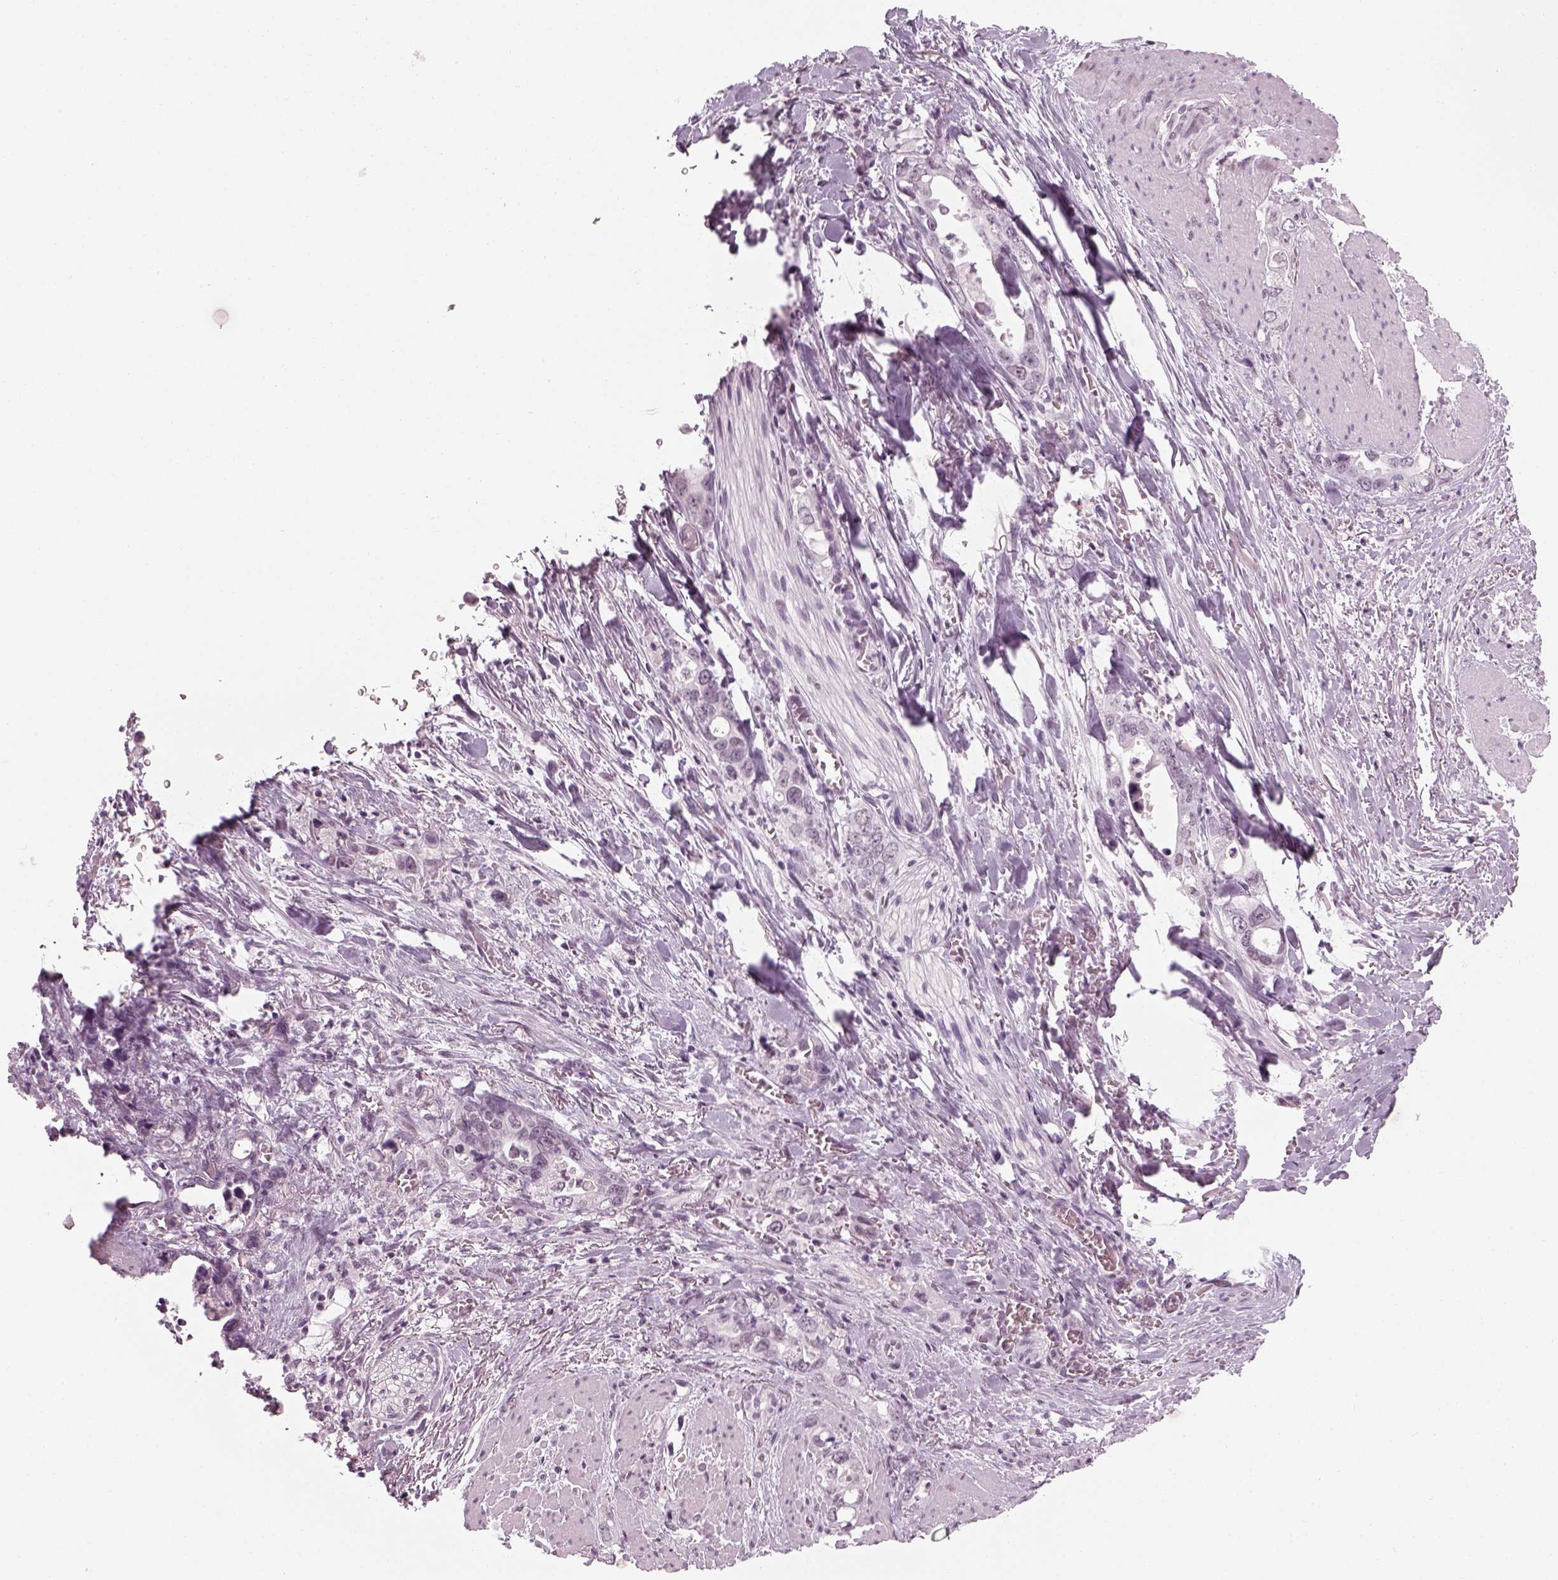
{"staining": {"intensity": "negative", "quantity": "none", "location": "none"}, "tissue": "stomach cancer", "cell_type": "Tumor cells", "image_type": "cancer", "snomed": [{"axis": "morphology", "description": "Normal tissue, NOS"}, {"axis": "morphology", "description": "Adenocarcinoma, NOS"}, {"axis": "topography", "description": "Esophagus"}, {"axis": "topography", "description": "Stomach, upper"}], "caption": "Immunohistochemistry (IHC) of stomach adenocarcinoma shows no expression in tumor cells.", "gene": "KCNG2", "patient": {"sex": "male", "age": 74}}